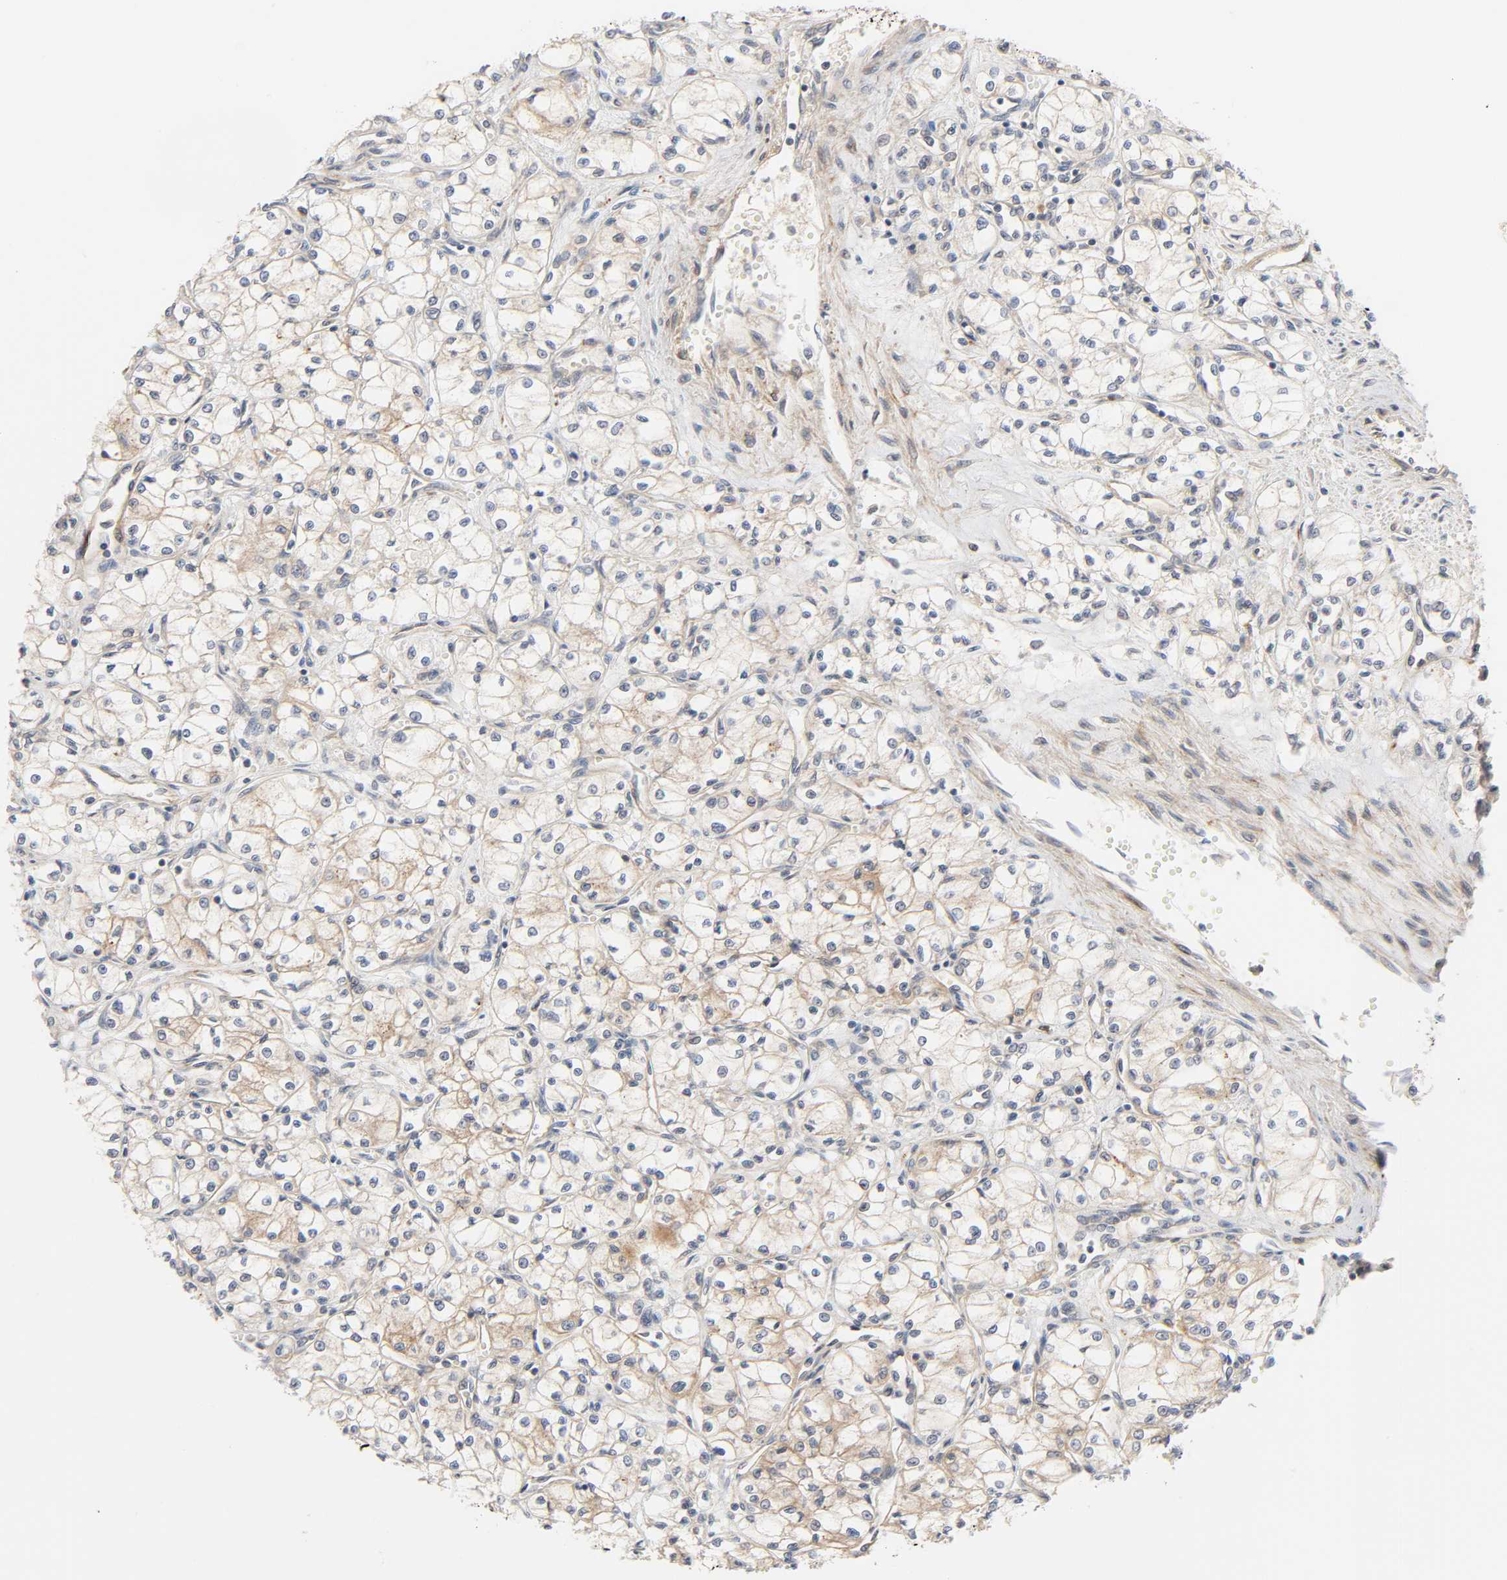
{"staining": {"intensity": "weak", "quantity": "25%-75%", "location": "cytoplasmic/membranous"}, "tissue": "renal cancer", "cell_type": "Tumor cells", "image_type": "cancer", "snomed": [{"axis": "morphology", "description": "Normal tissue, NOS"}, {"axis": "morphology", "description": "Adenocarcinoma, NOS"}, {"axis": "topography", "description": "Kidney"}], "caption": "High-power microscopy captured an immunohistochemistry photomicrograph of renal adenocarcinoma, revealing weak cytoplasmic/membranous positivity in about 25%-75% of tumor cells.", "gene": "REEP6", "patient": {"sex": "male", "age": 59}}